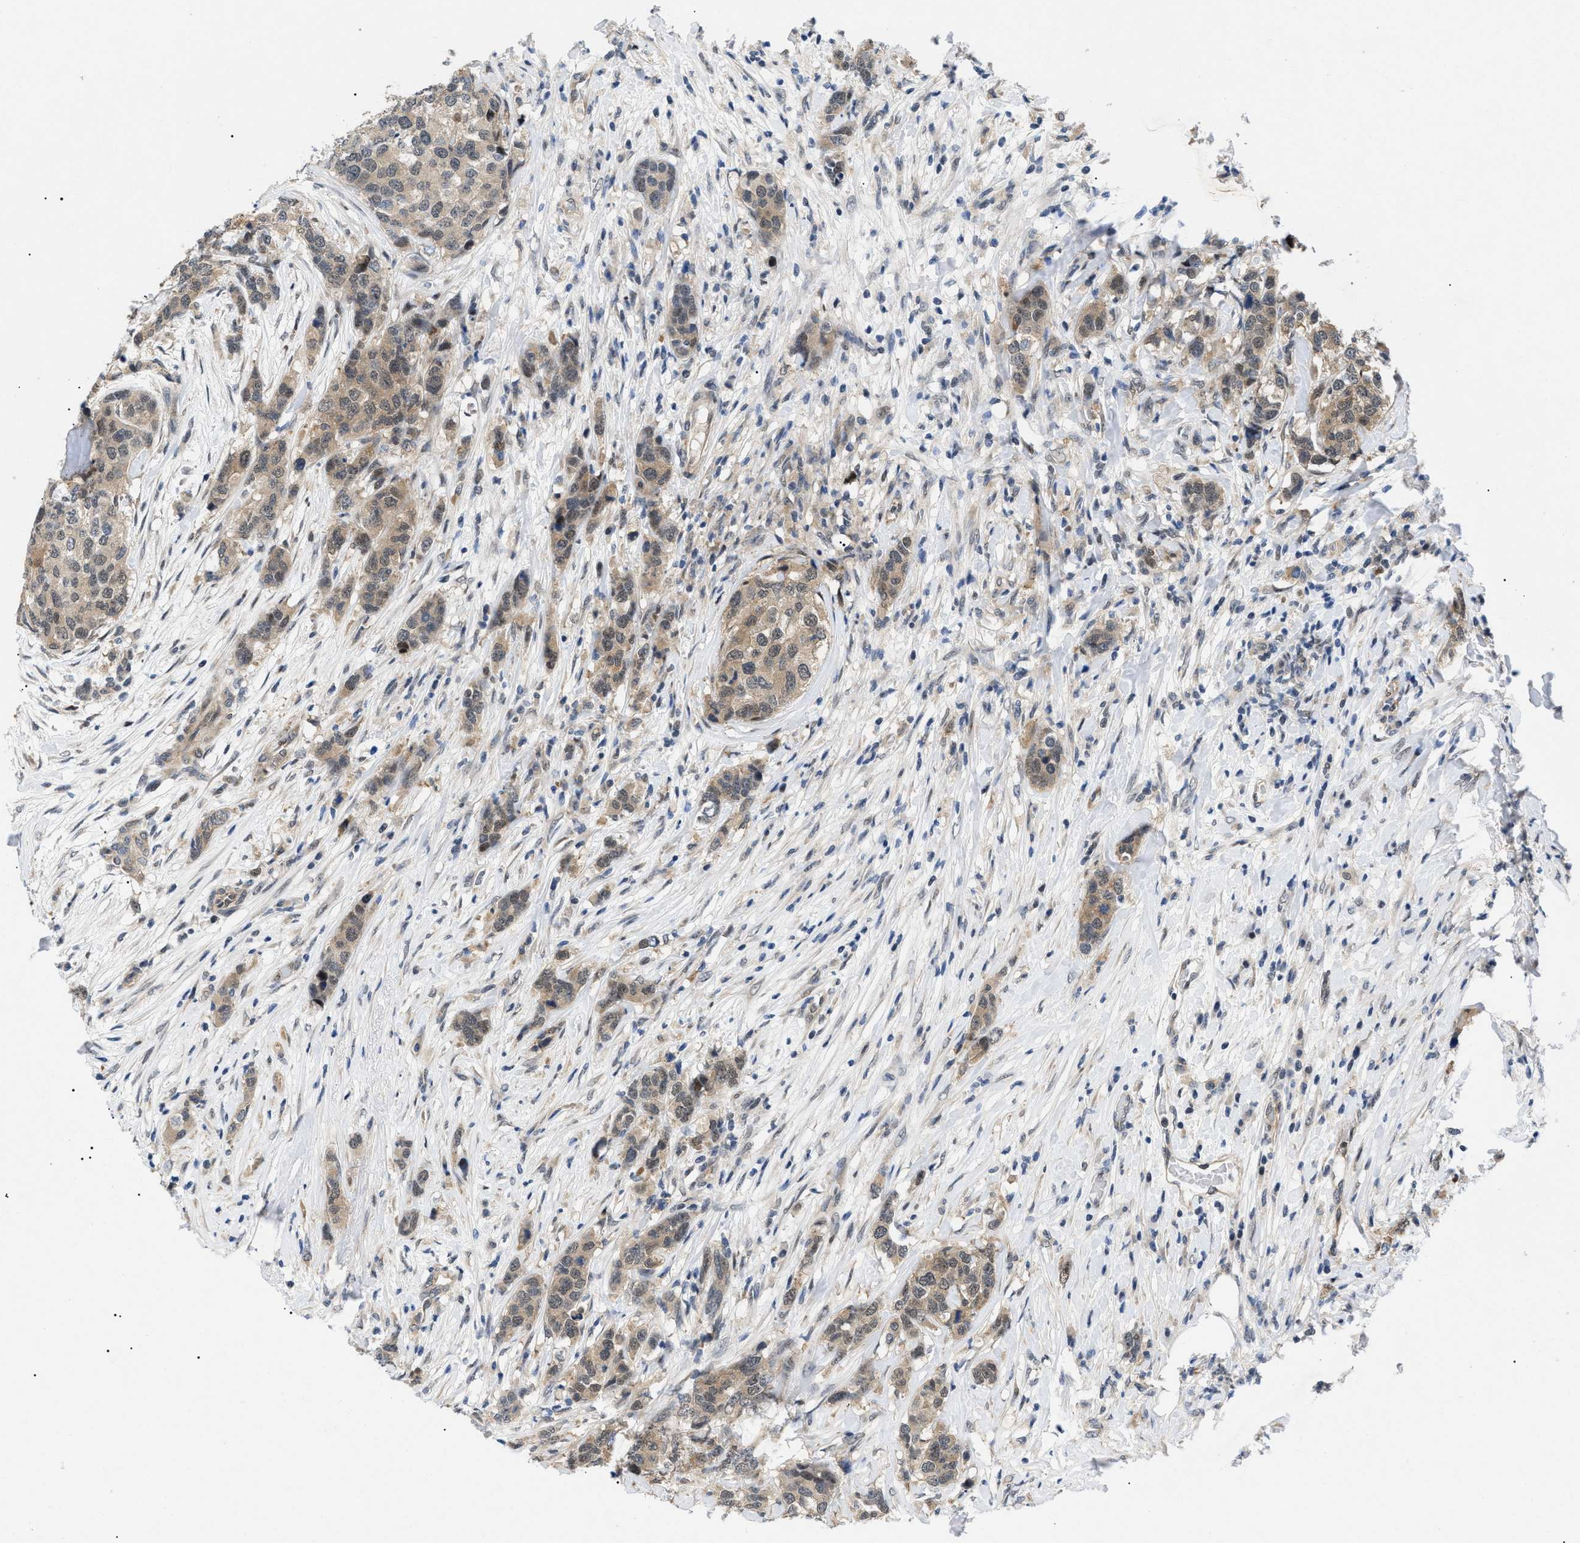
{"staining": {"intensity": "weak", "quantity": ">75%", "location": "cytoplasmic/membranous"}, "tissue": "breast cancer", "cell_type": "Tumor cells", "image_type": "cancer", "snomed": [{"axis": "morphology", "description": "Lobular carcinoma"}, {"axis": "topography", "description": "Breast"}], "caption": "Weak cytoplasmic/membranous staining for a protein is present in about >75% of tumor cells of breast cancer using immunohistochemistry.", "gene": "GARRE1", "patient": {"sex": "female", "age": 59}}